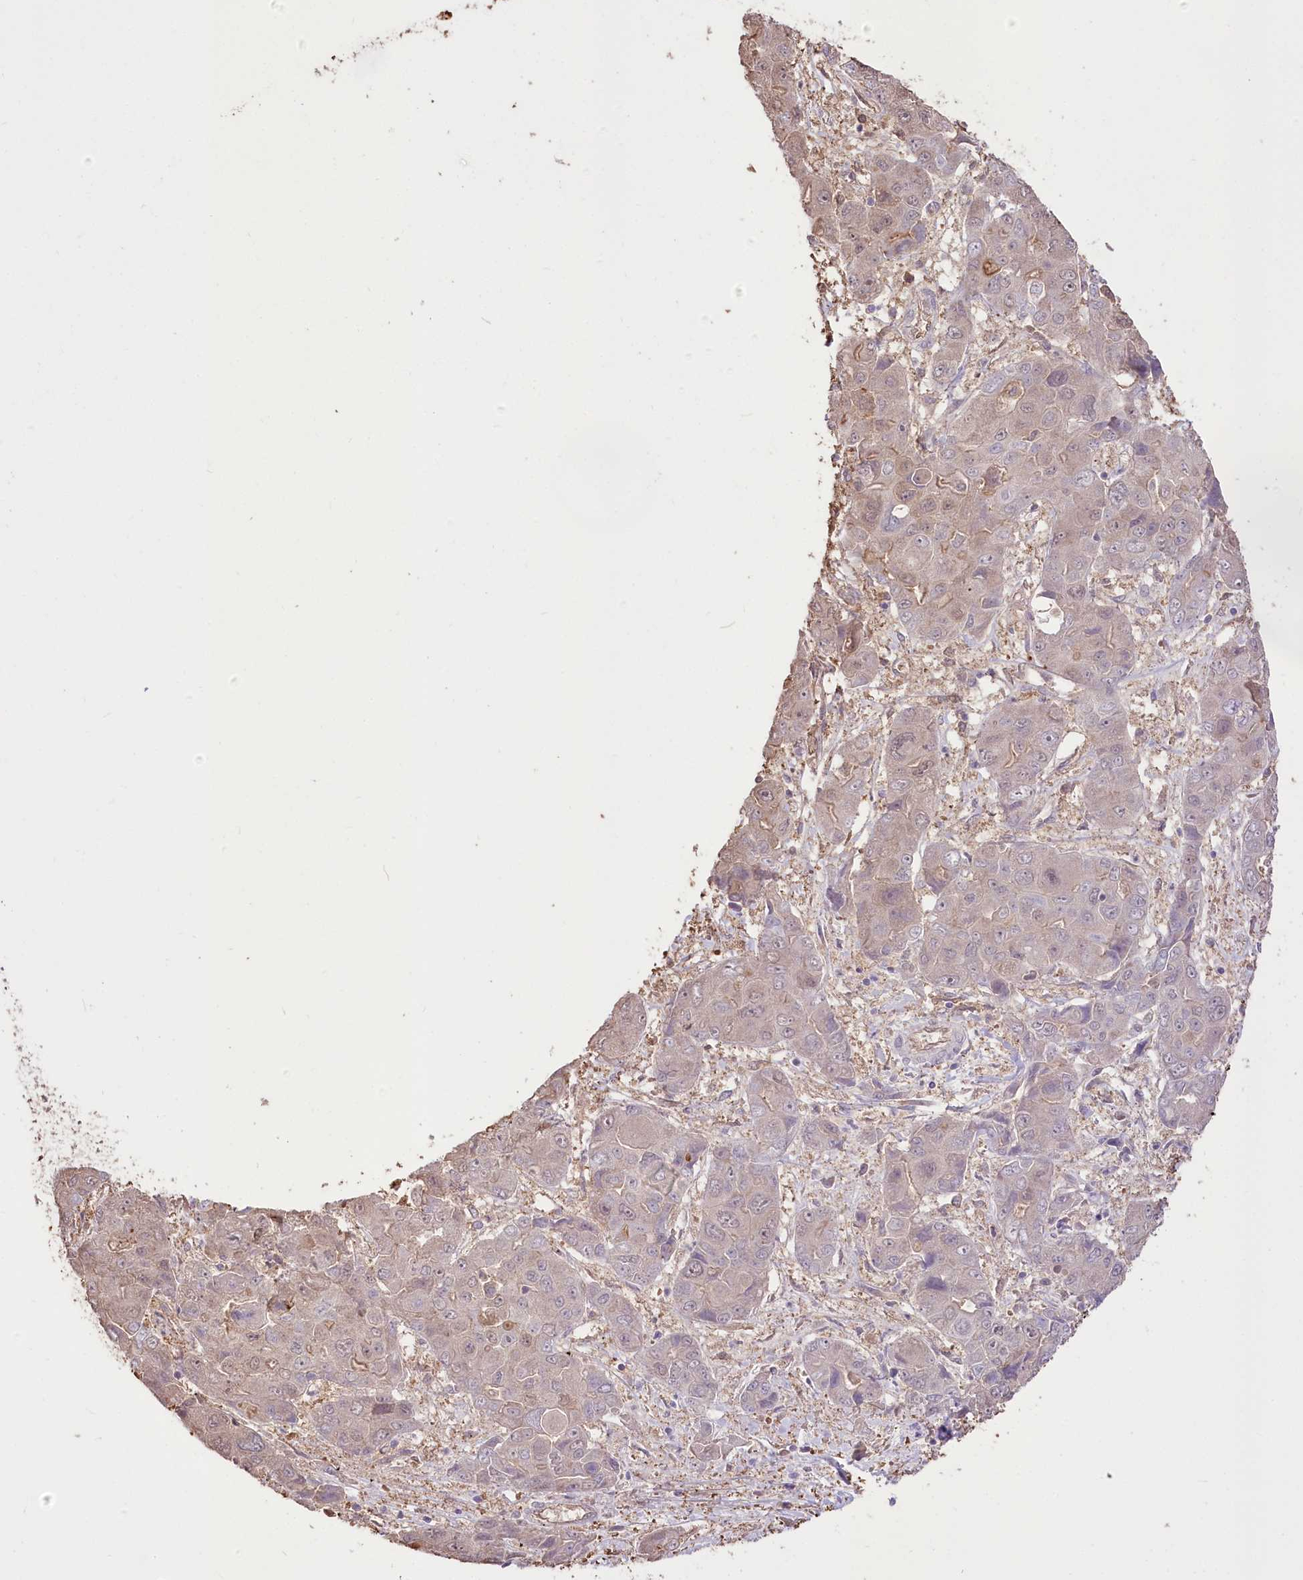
{"staining": {"intensity": "weak", "quantity": "<25%", "location": "cytoplasmic/membranous"}, "tissue": "liver cancer", "cell_type": "Tumor cells", "image_type": "cancer", "snomed": [{"axis": "morphology", "description": "Cholangiocarcinoma"}, {"axis": "topography", "description": "Liver"}], "caption": "Immunohistochemical staining of liver cancer (cholangiocarcinoma) demonstrates no significant positivity in tumor cells.", "gene": "R3HDM2", "patient": {"sex": "male", "age": 67}}